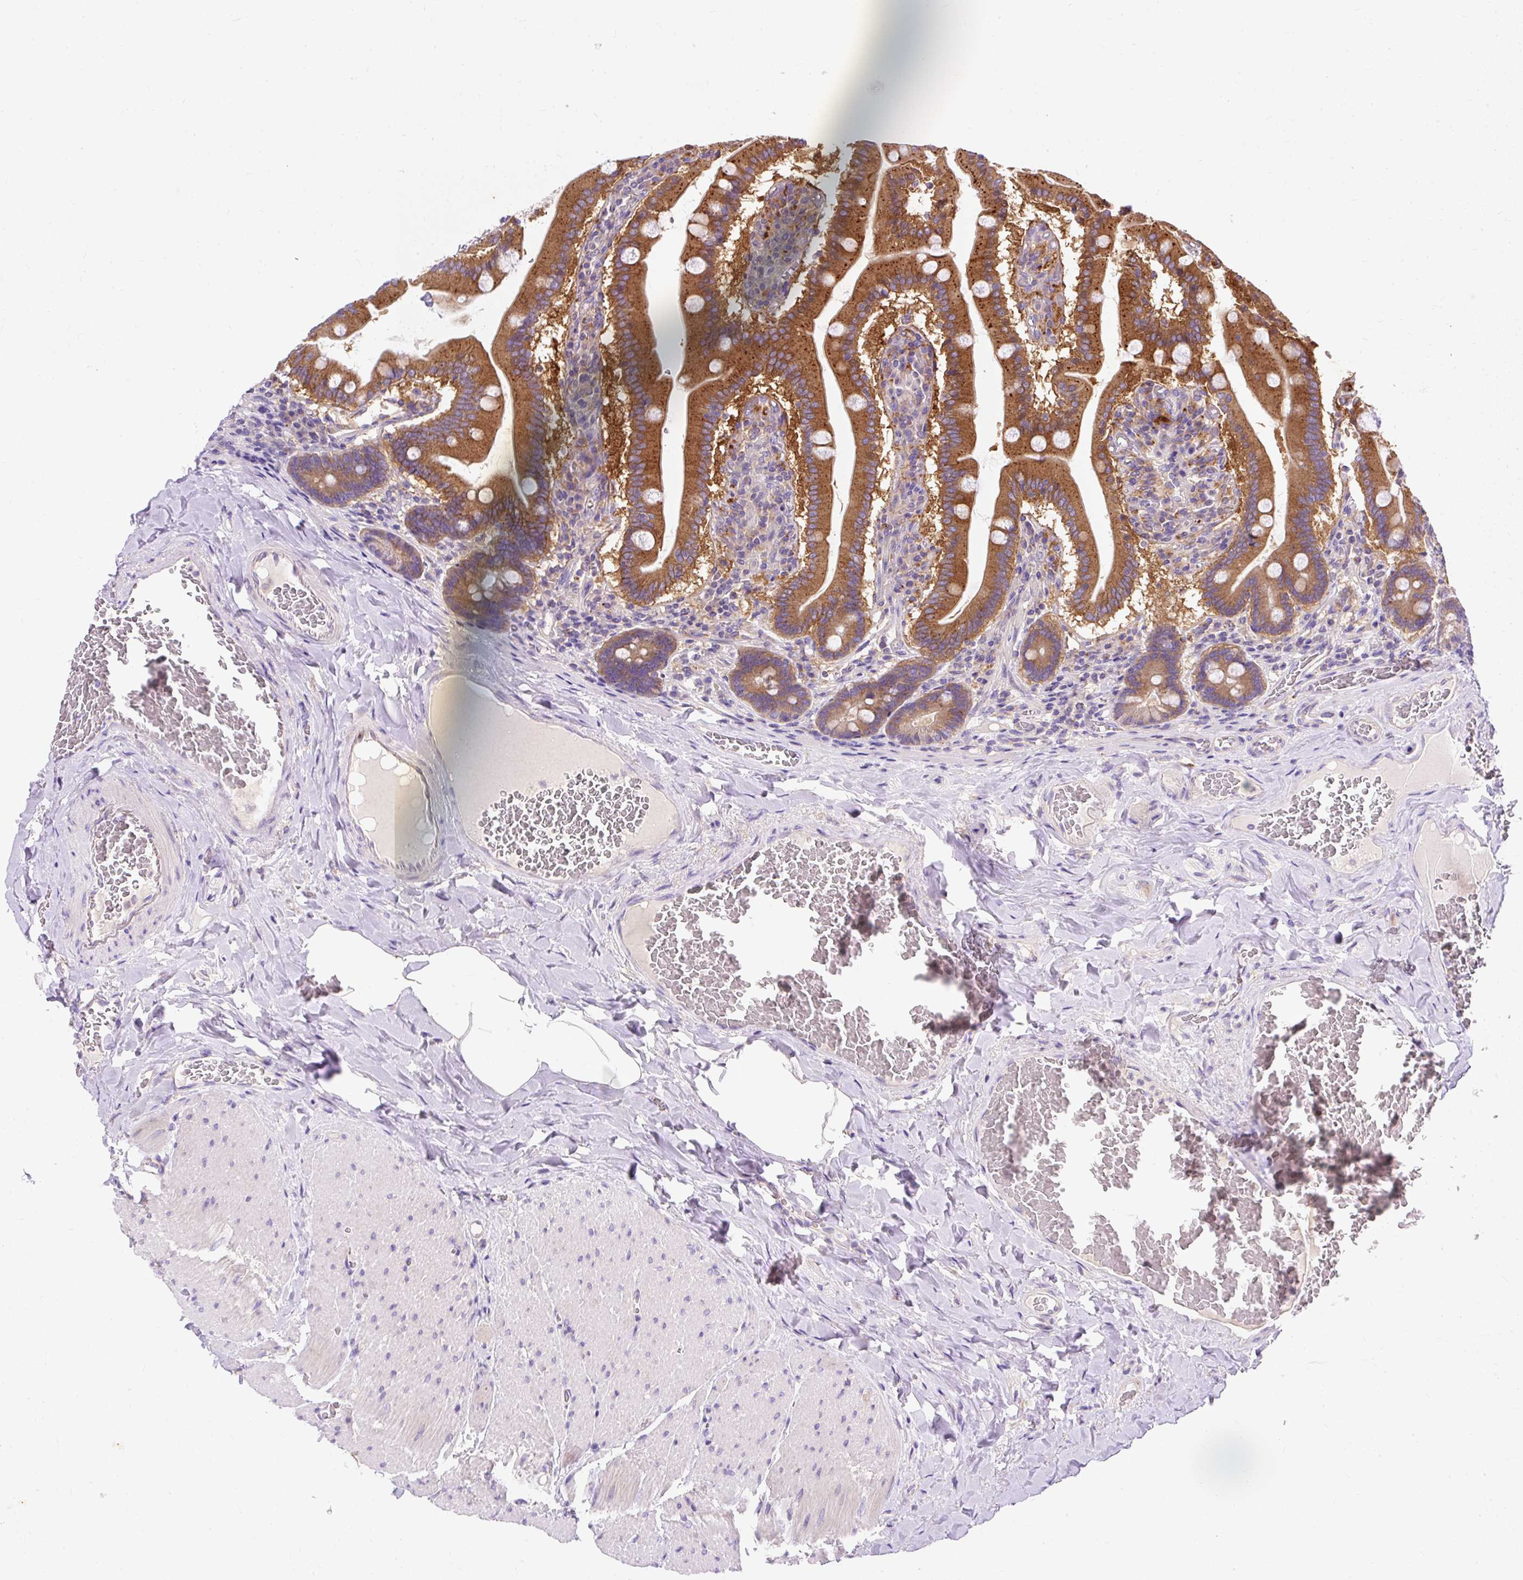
{"staining": {"intensity": "strong", "quantity": ">75%", "location": "cytoplasmic/membranous"}, "tissue": "duodenum", "cell_type": "Glandular cells", "image_type": "normal", "snomed": [{"axis": "morphology", "description": "Normal tissue, NOS"}, {"axis": "topography", "description": "Duodenum"}], "caption": "This micrograph displays immunohistochemistry staining of unremarkable human duodenum, with high strong cytoplasmic/membranous positivity in approximately >75% of glandular cells.", "gene": "OR4K15", "patient": {"sex": "female", "age": 62}}